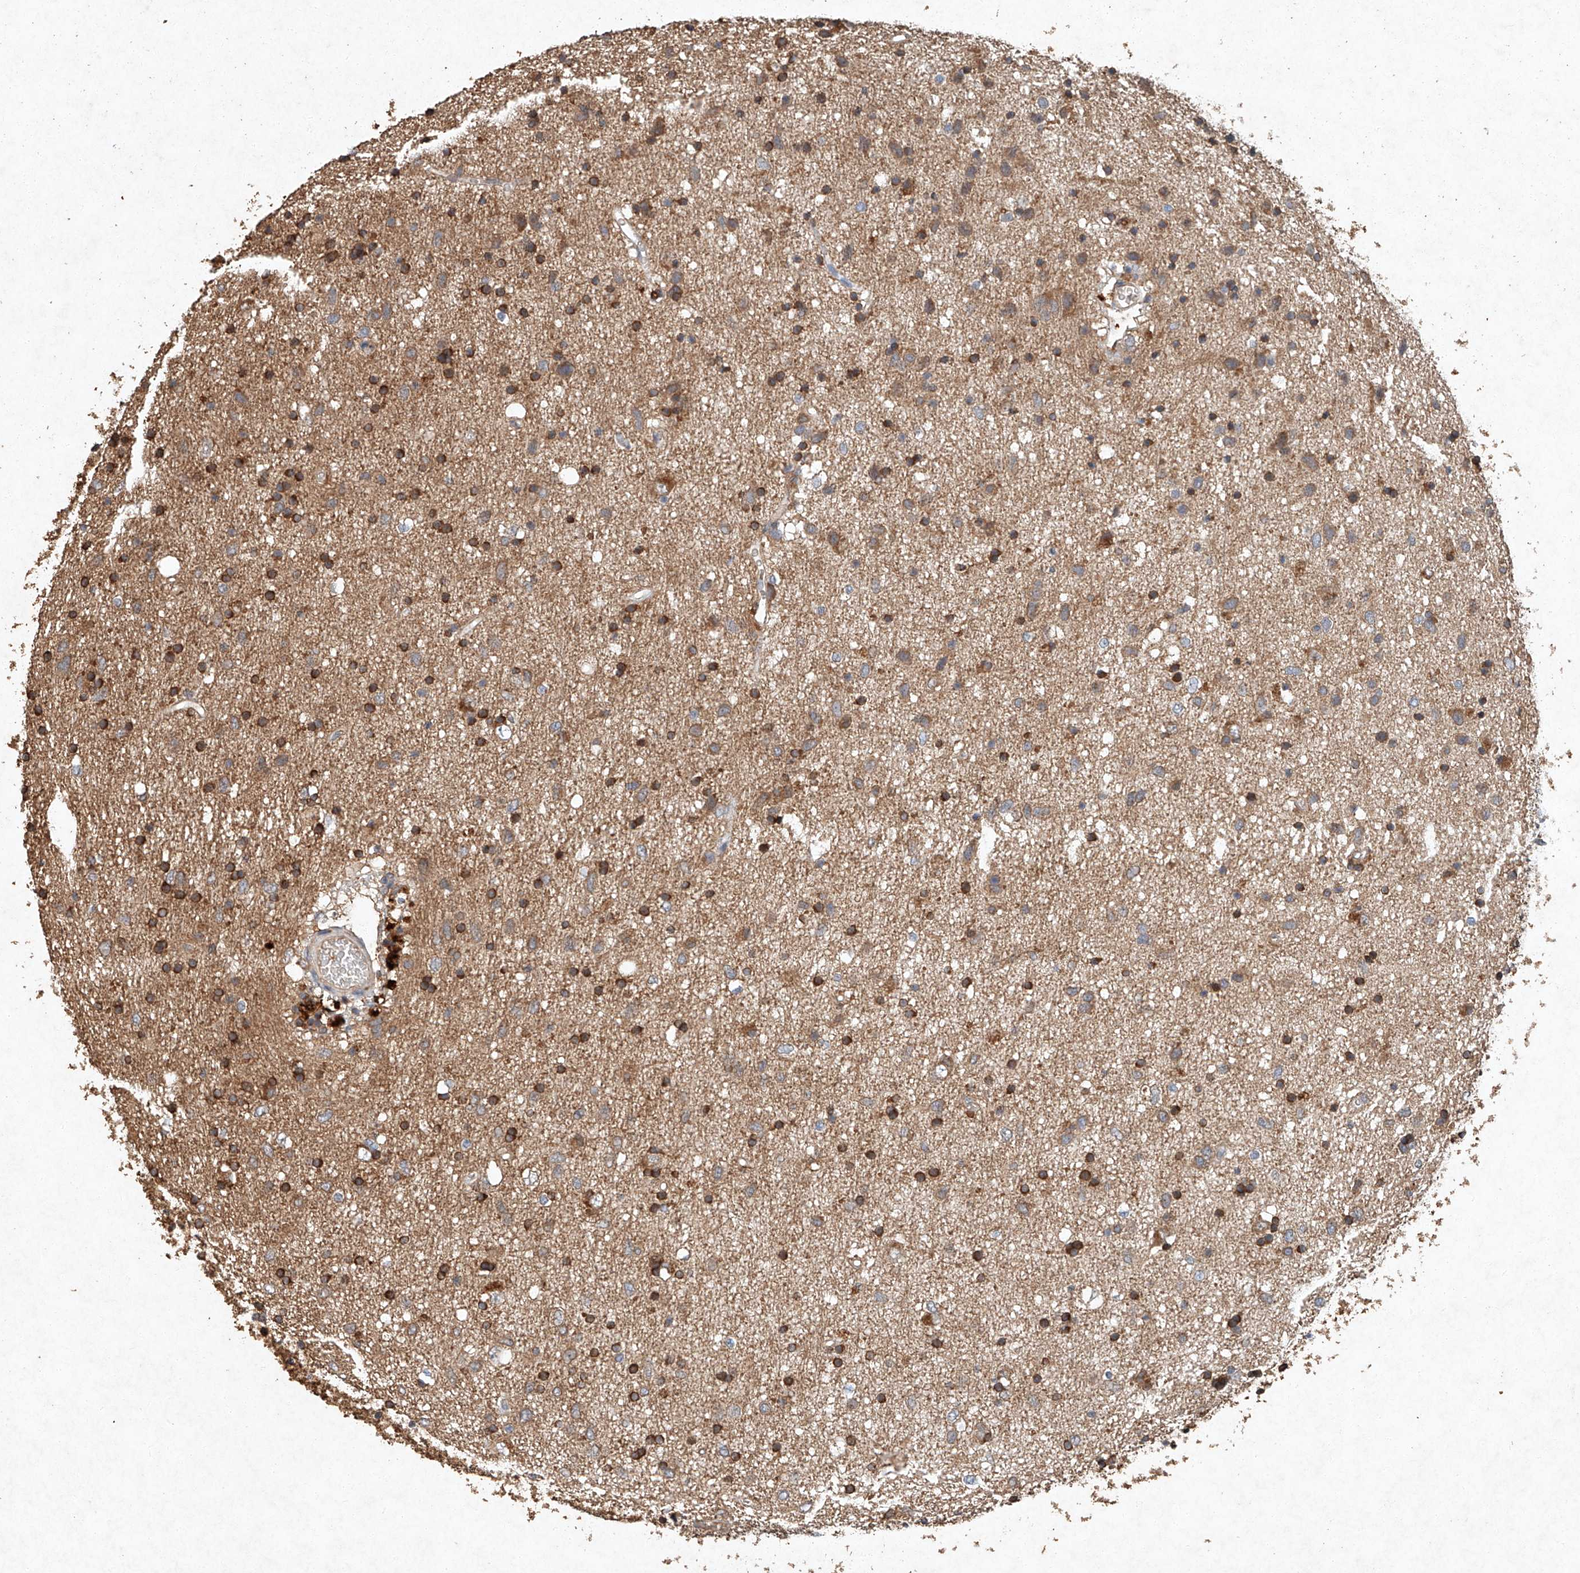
{"staining": {"intensity": "weak", "quantity": ">75%", "location": "cytoplasmic/membranous"}, "tissue": "glioma", "cell_type": "Tumor cells", "image_type": "cancer", "snomed": [{"axis": "morphology", "description": "Glioma, malignant, Low grade"}, {"axis": "topography", "description": "Brain"}], "caption": "Protein positivity by IHC displays weak cytoplasmic/membranous staining in about >75% of tumor cells in glioma. Nuclei are stained in blue.", "gene": "STK3", "patient": {"sex": "male", "age": 77}}